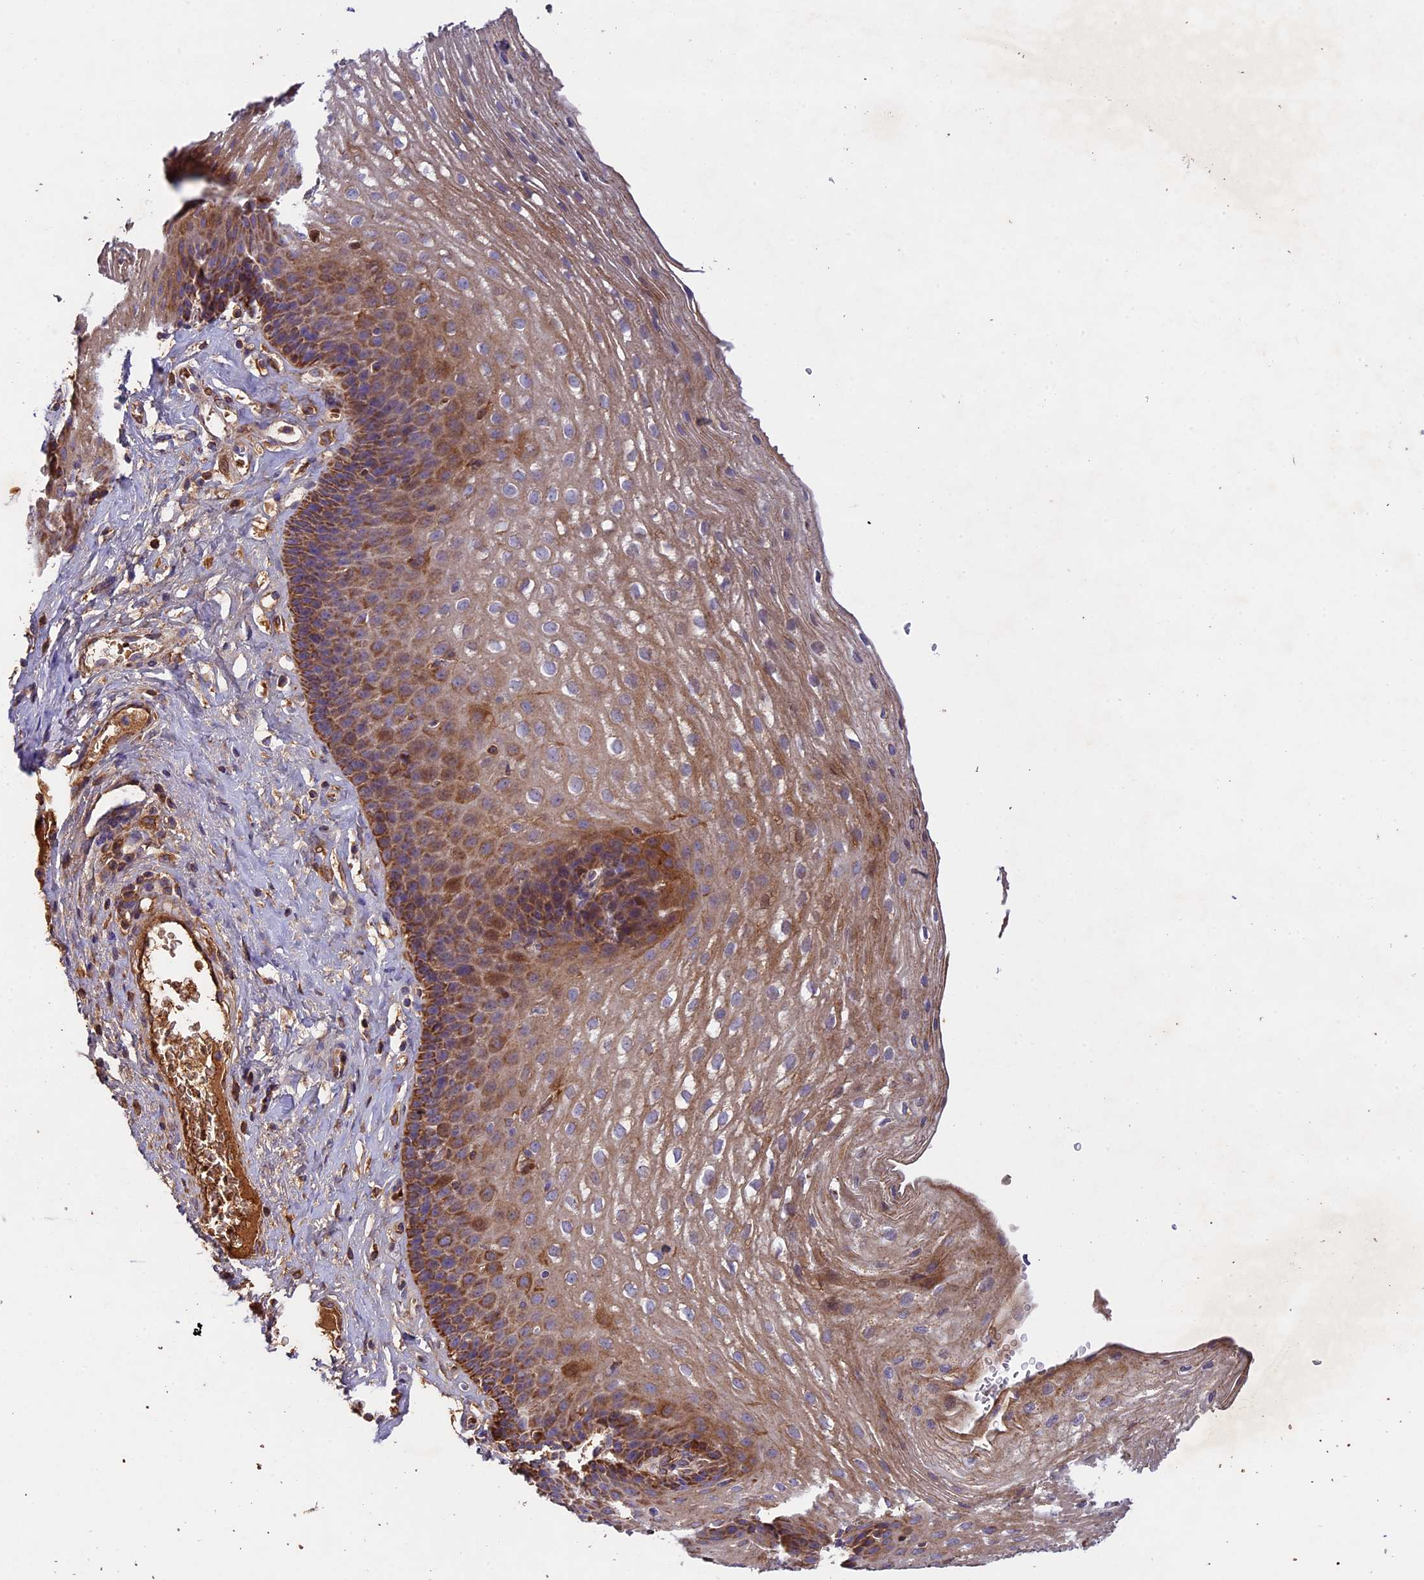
{"staining": {"intensity": "strong", "quantity": ">75%", "location": "cytoplasmic/membranous"}, "tissue": "esophagus", "cell_type": "Squamous epithelial cells", "image_type": "normal", "snomed": [{"axis": "morphology", "description": "Normal tissue, NOS"}, {"axis": "topography", "description": "Esophagus"}], "caption": "A histopathology image showing strong cytoplasmic/membranous expression in about >75% of squamous epithelial cells in normal esophagus, as visualized by brown immunohistochemical staining.", "gene": "OCEL1", "patient": {"sex": "female", "age": 66}}